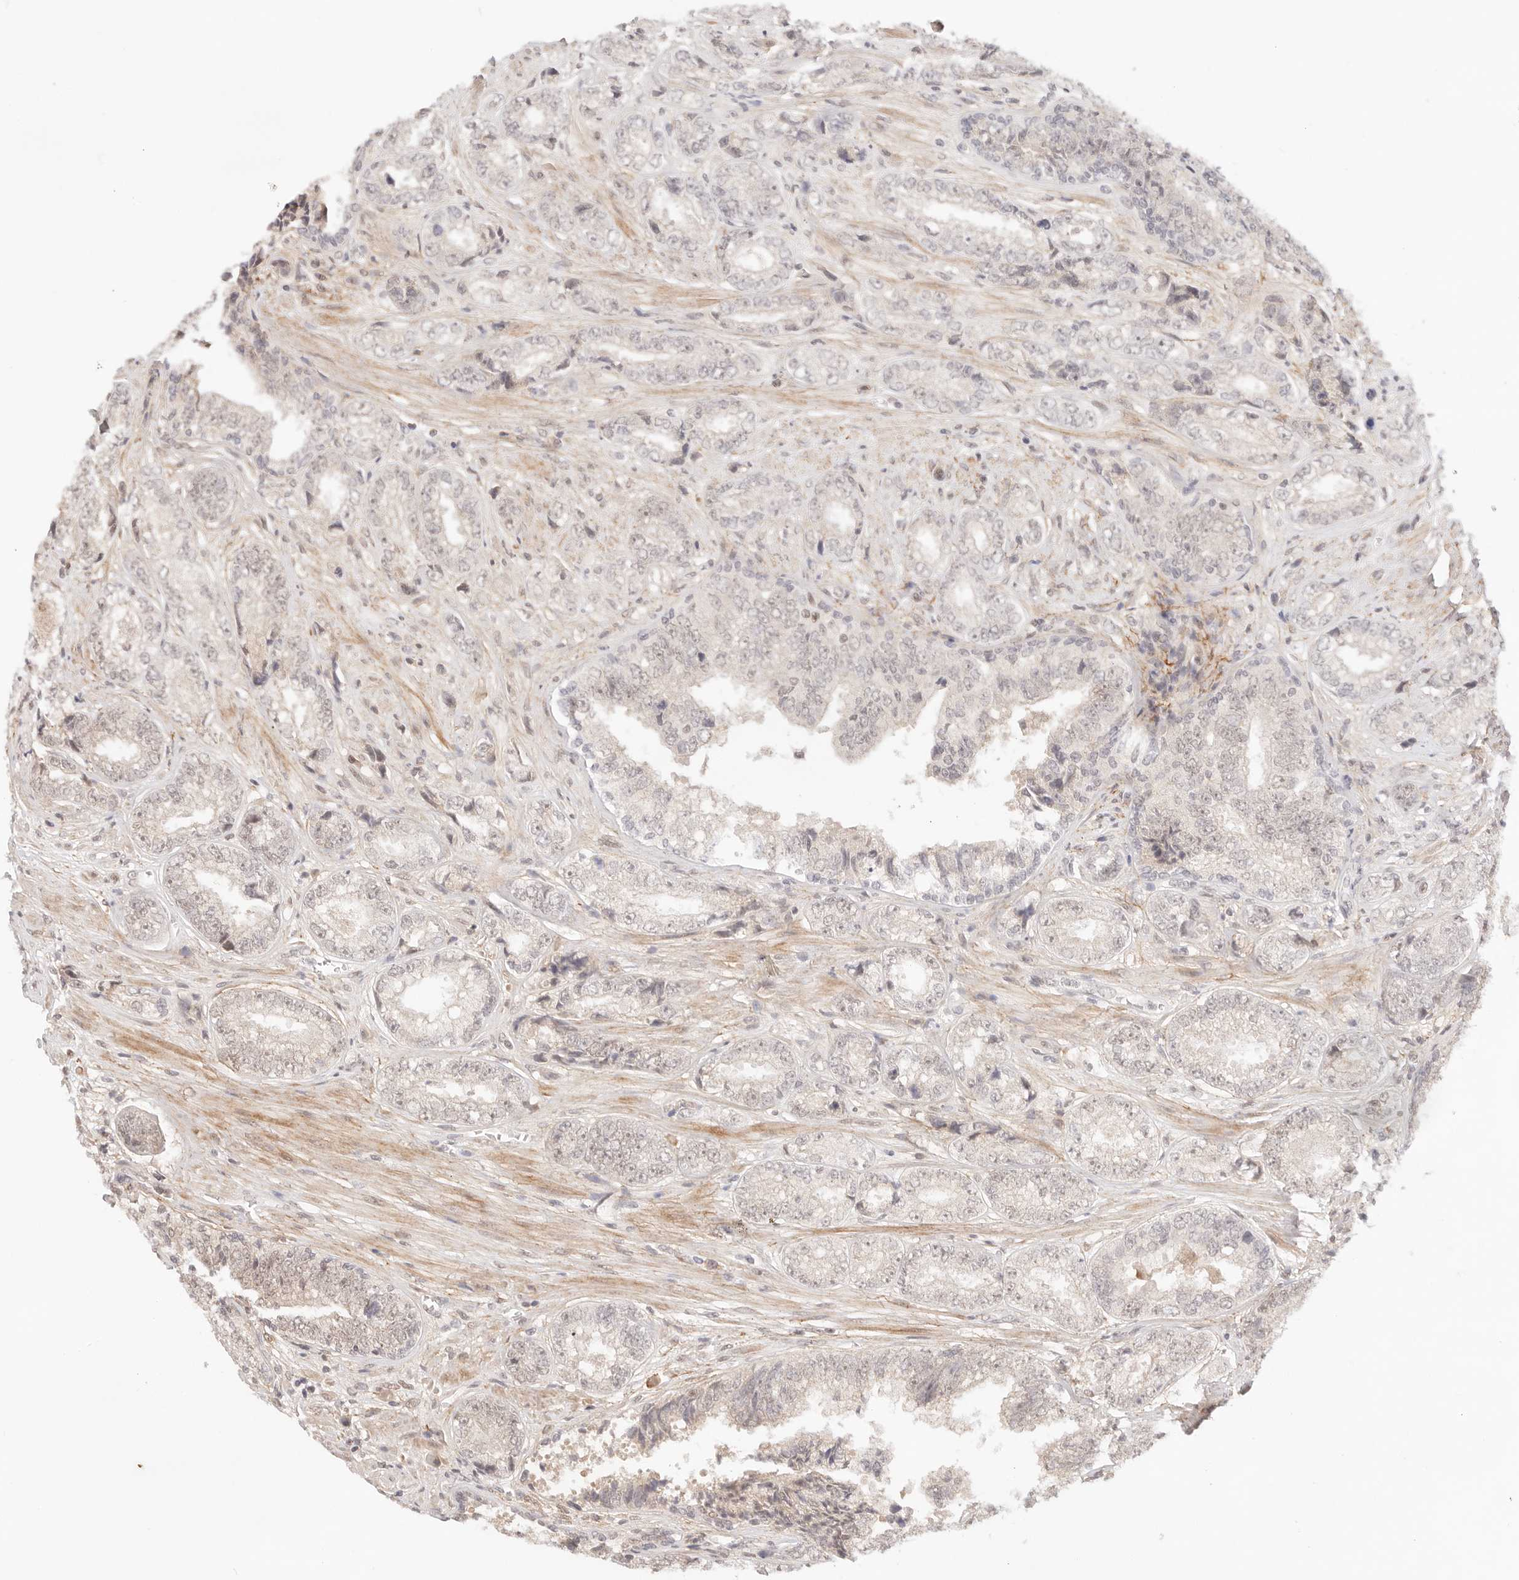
{"staining": {"intensity": "weak", "quantity": "25%-75%", "location": "nuclear"}, "tissue": "prostate cancer", "cell_type": "Tumor cells", "image_type": "cancer", "snomed": [{"axis": "morphology", "description": "Adenocarcinoma, High grade"}, {"axis": "topography", "description": "Prostate"}], "caption": "Prostate high-grade adenocarcinoma stained for a protein reveals weak nuclear positivity in tumor cells.", "gene": "GTF2E2", "patient": {"sex": "male", "age": 61}}